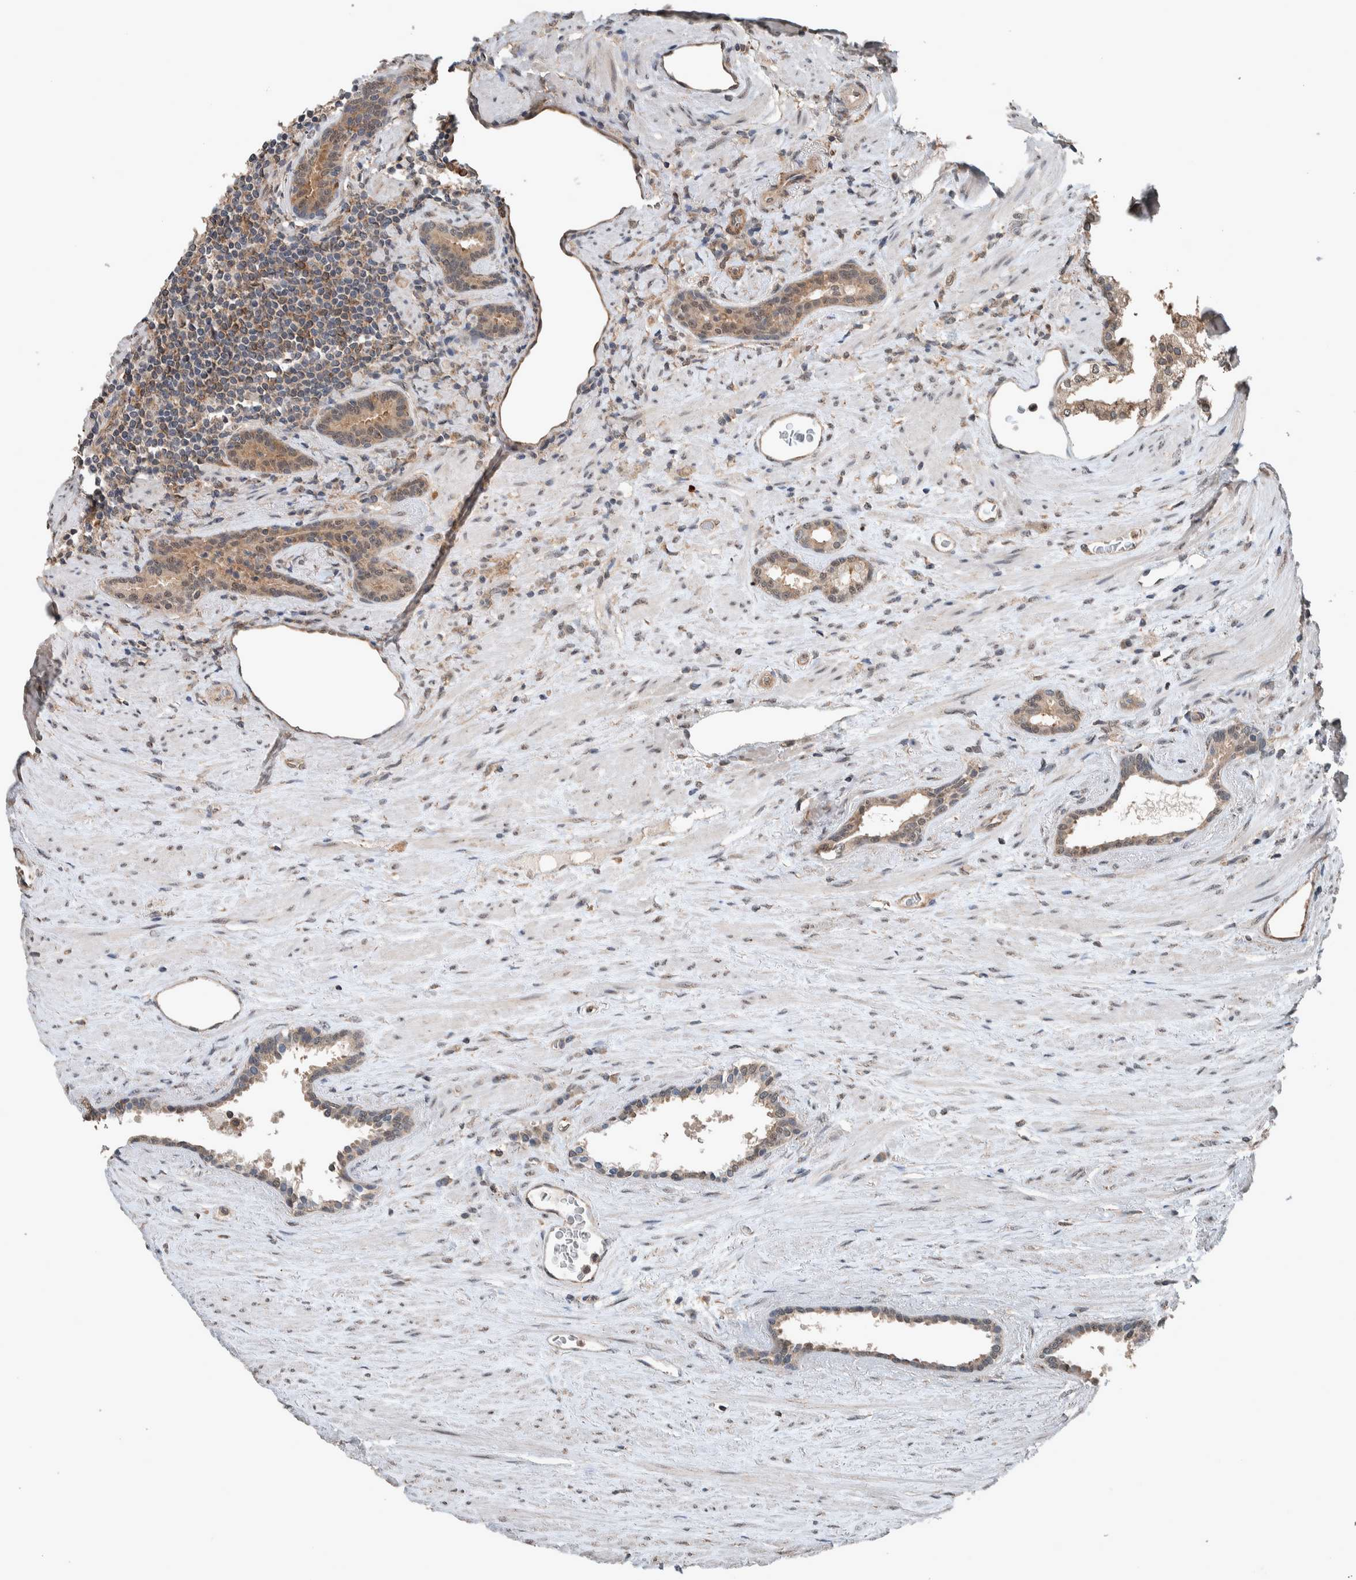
{"staining": {"intensity": "moderate", "quantity": ">75%", "location": "cytoplasmic/membranous"}, "tissue": "prostate cancer", "cell_type": "Tumor cells", "image_type": "cancer", "snomed": [{"axis": "morphology", "description": "Adenocarcinoma, High grade"}, {"axis": "topography", "description": "Prostate"}], "caption": "Tumor cells show moderate cytoplasmic/membranous staining in approximately >75% of cells in prostate cancer (adenocarcinoma (high-grade)).", "gene": "MYO1E", "patient": {"sex": "male", "age": 71}}